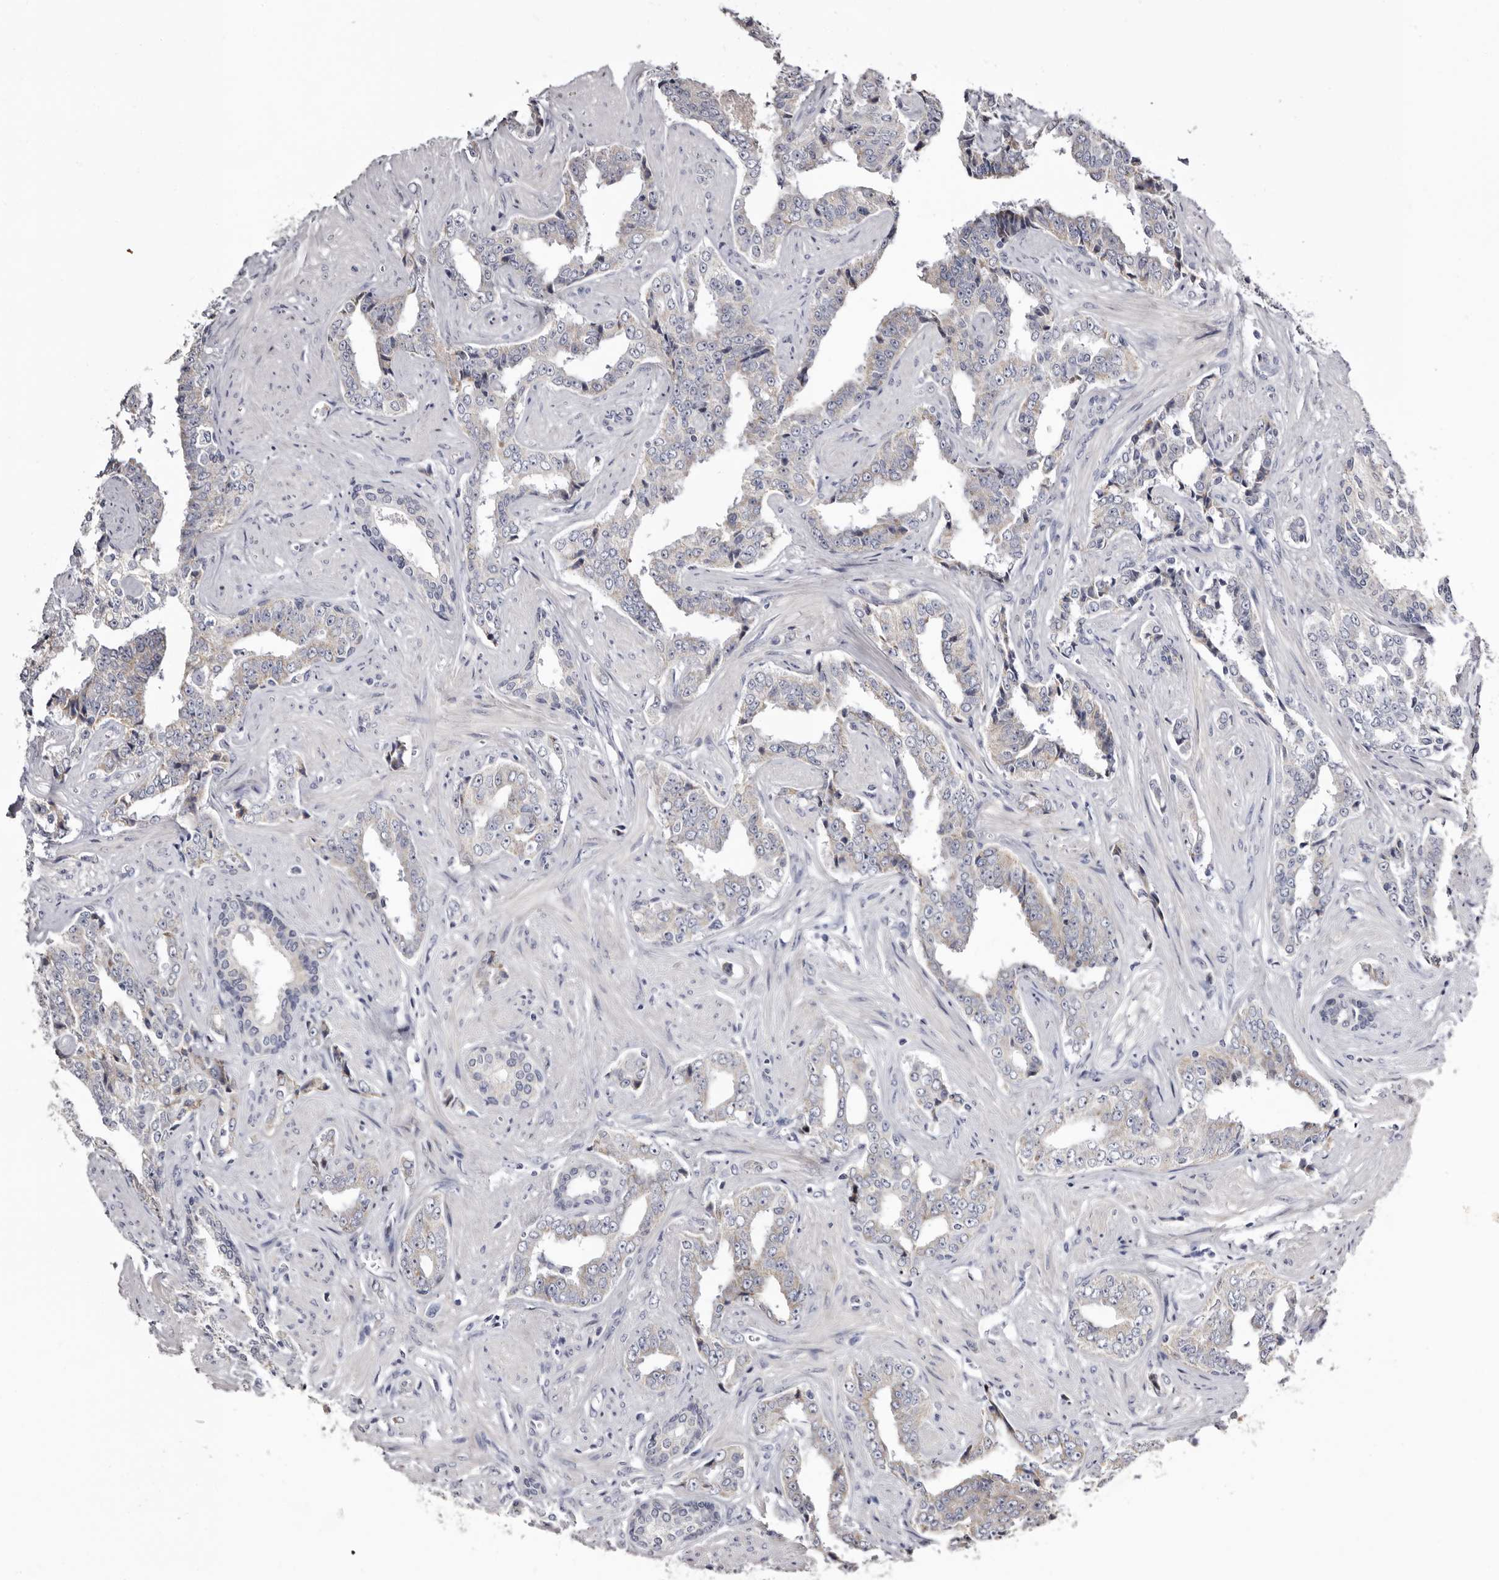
{"staining": {"intensity": "negative", "quantity": "none", "location": "none"}, "tissue": "prostate cancer", "cell_type": "Tumor cells", "image_type": "cancer", "snomed": [{"axis": "morphology", "description": "Adenocarcinoma, High grade"}, {"axis": "topography", "description": "Prostate"}], "caption": "Prostate cancer (high-grade adenocarcinoma) was stained to show a protein in brown. There is no significant positivity in tumor cells.", "gene": "CASQ1", "patient": {"sex": "male", "age": 71}}